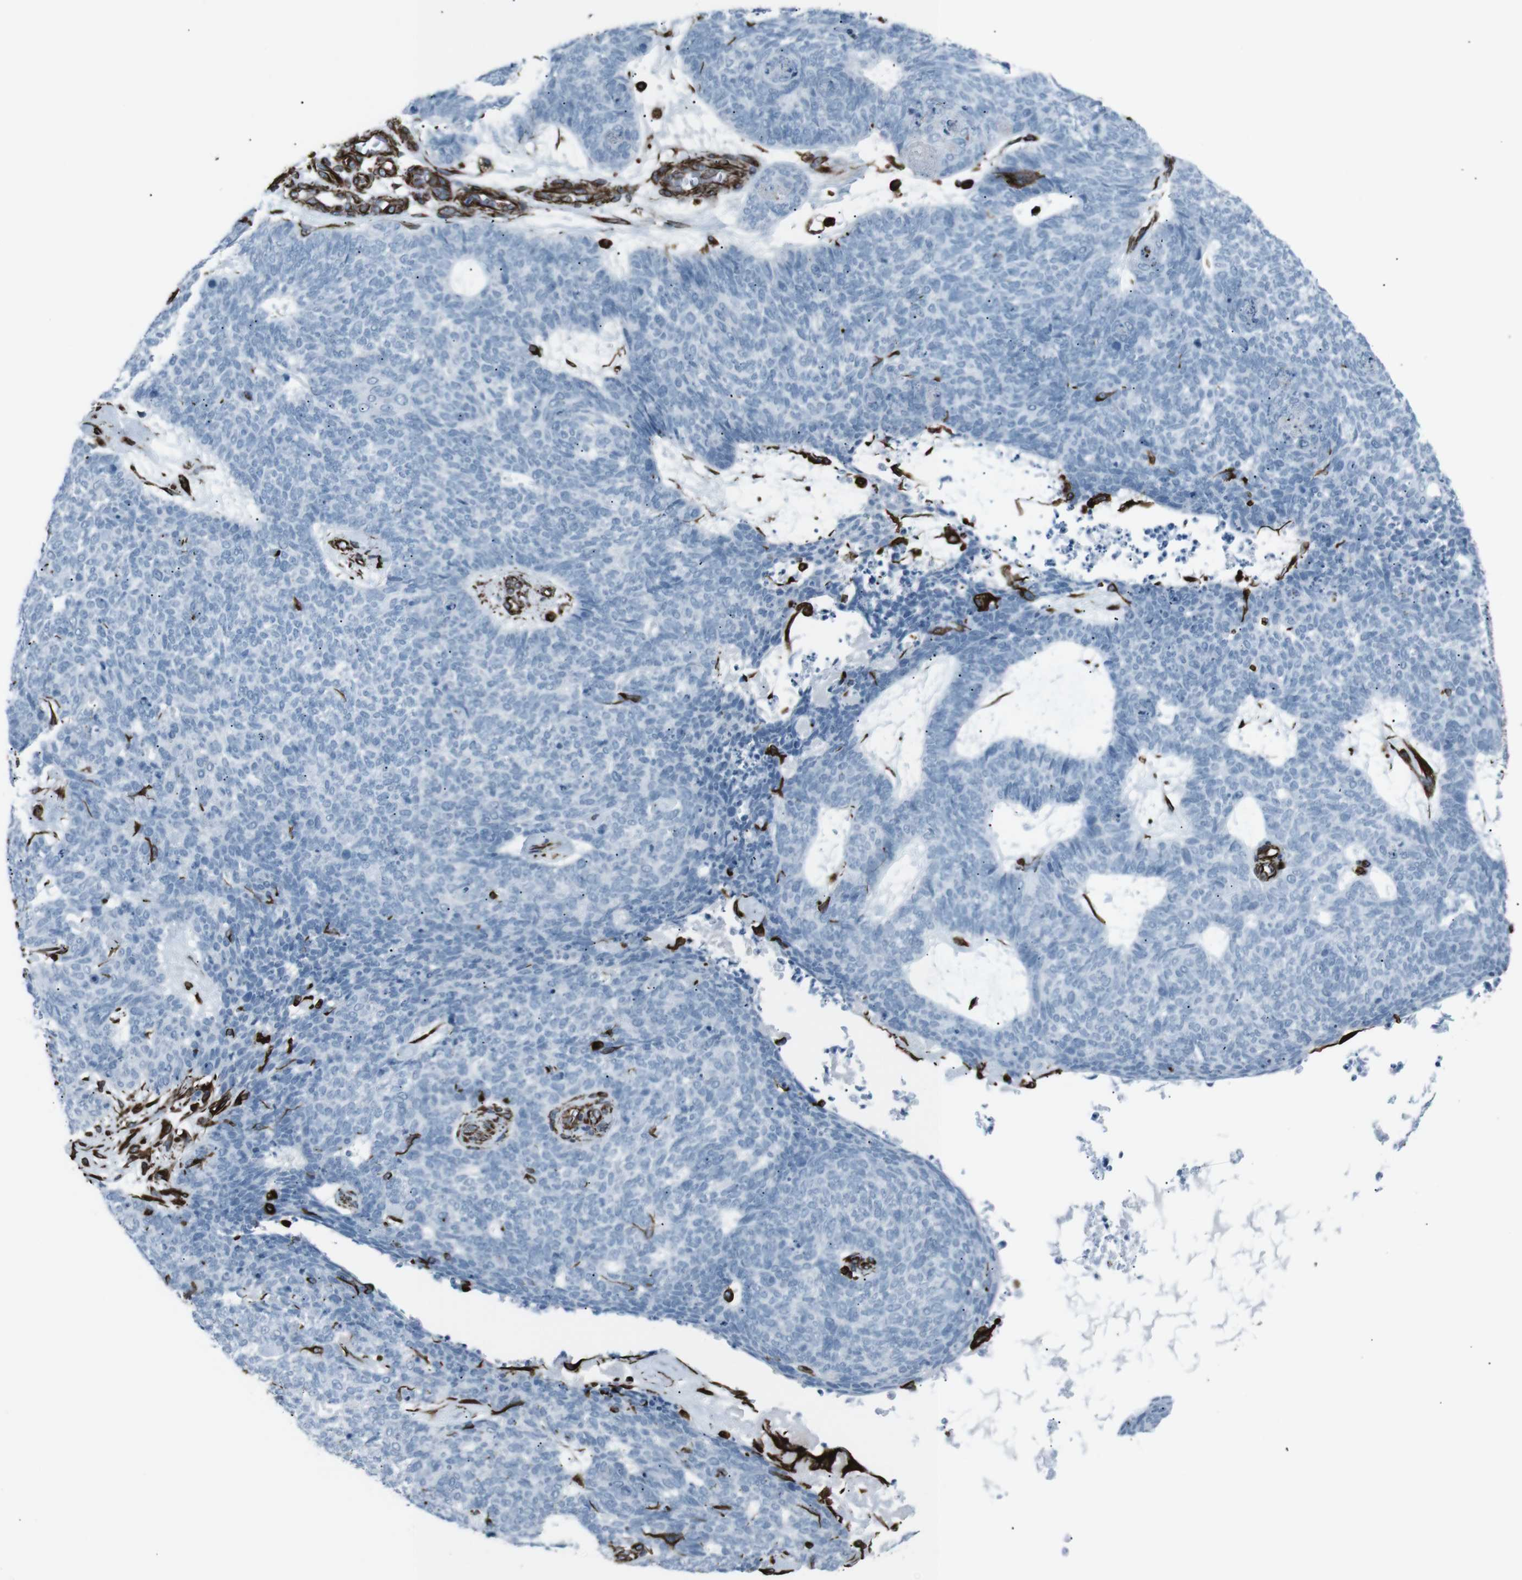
{"staining": {"intensity": "negative", "quantity": "none", "location": "none"}, "tissue": "skin cancer", "cell_type": "Tumor cells", "image_type": "cancer", "snomed": [{"axis": "morphology", "description": "Basal cell carcinoma"}, {"axis": "topography", "description": "Skin"}], "caption": "Immunohistochemistry micrograph of human basal cell carcinoma (skin) stained for a protein (brown), which displays no positivity in tumor cells. (Brightfield microscopy of DAB IHC at high magnification).", "gene": "ZDHHC6", "patient": {"sex": "female", "age": 84}}